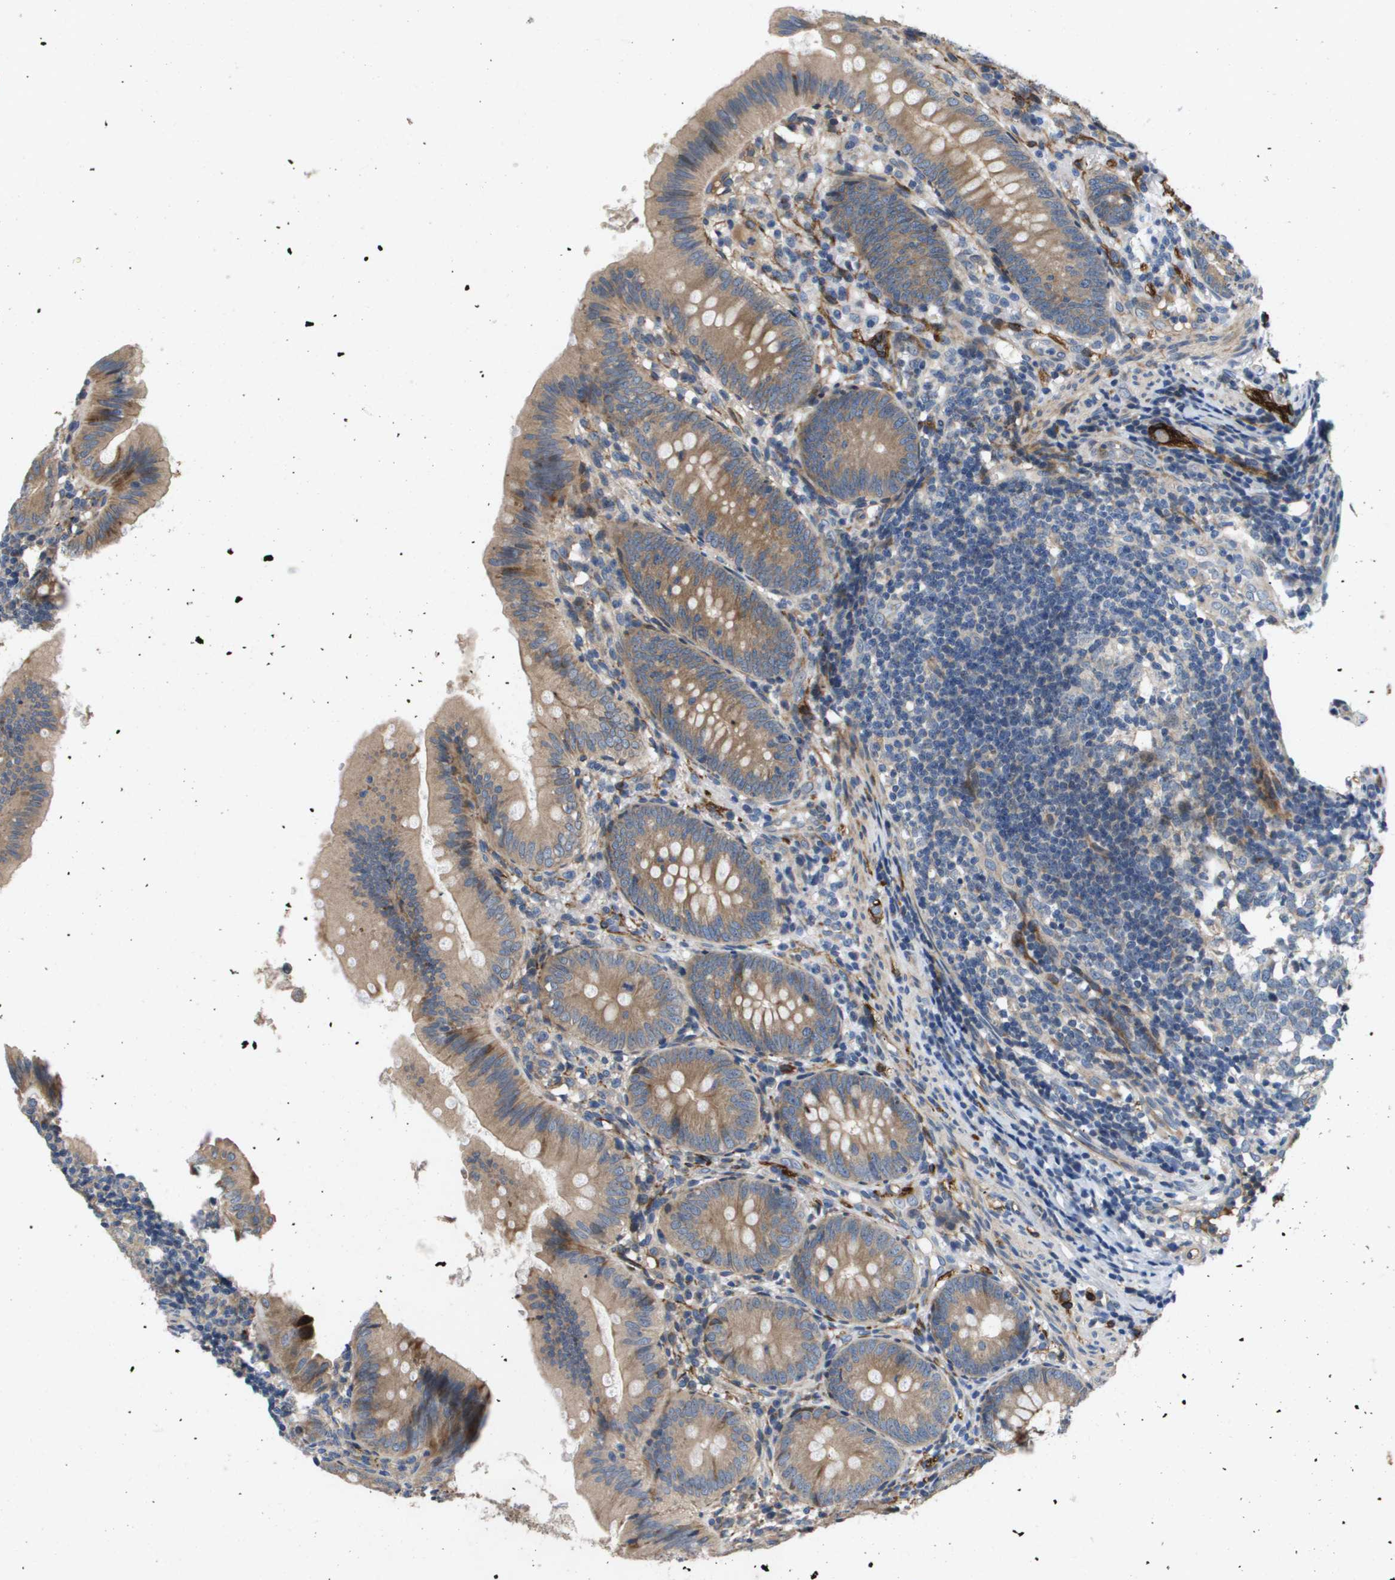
{"staining": {"intensity": "weak", "quantity": ">75%", "location": "cytoplasmic/membranous"}, "tissue": "appendix", "cell_type": "Glandular cells", "image_type": "normal", "snomed": [{"axis": "morphology", "description": "Normal tissue, NOS"}, {"axis": "topography", "description": "Appendix"}], "caption": "Immunohistochemistry (IHC) staining of benign appendix, which exhibits low levels of weak cytoplasmic/membranous positivity in approximately >75% of glandular cells indicating weak cytoplasmic/membranous protein positivity. The staining was performed using DAB (3,3'-diaminobenzidine) (brown) for protein detection and nuclei were counterstained in hematoxylin (blue).", "gene": "ENTPD2", "patient": {"sex": "male", "age": 1}}